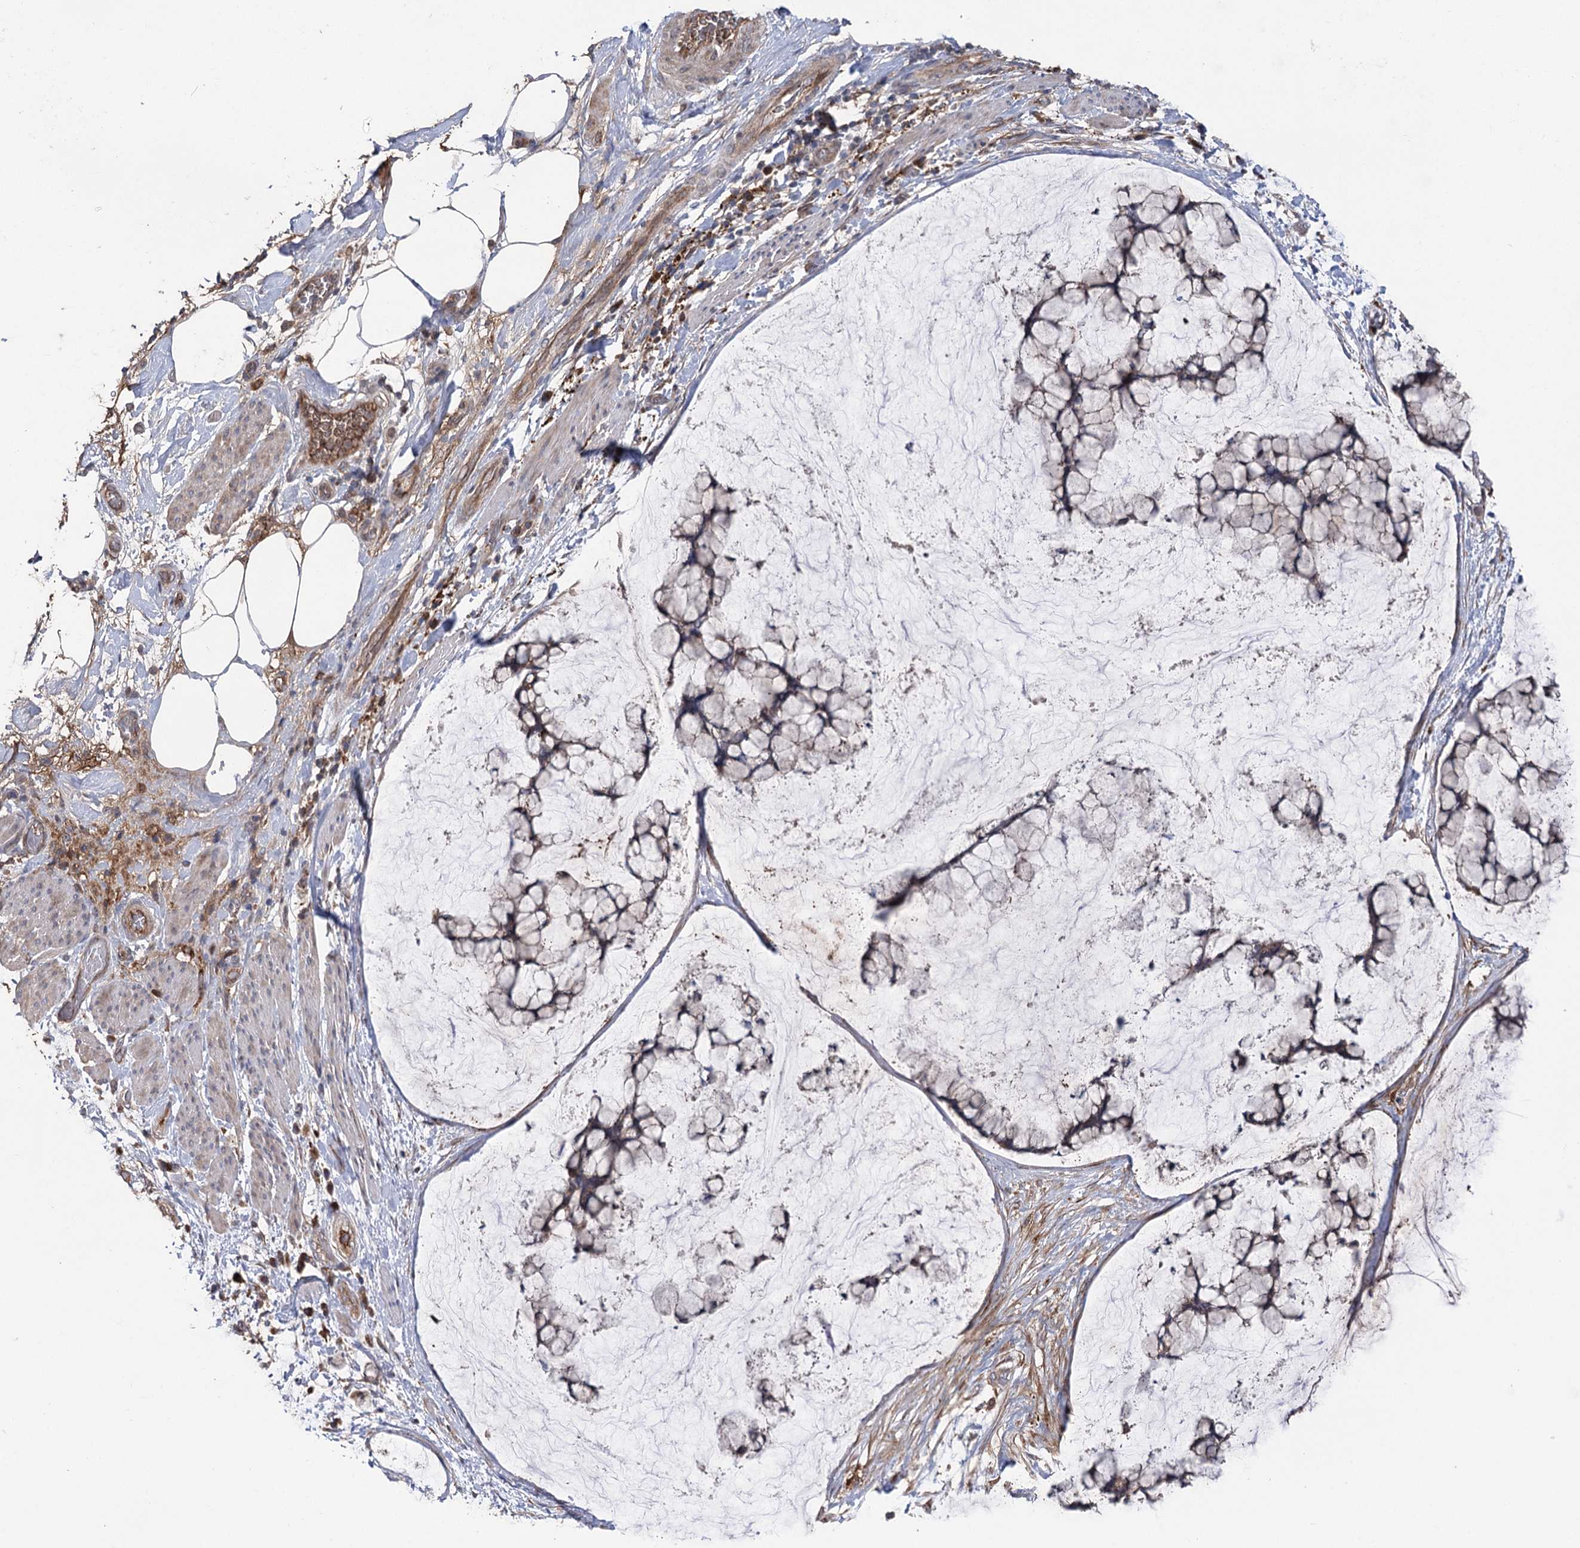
{"staining": {"intensity": "weak", "quantity": "<25%", "location": "cytoplasmic/membranous"}, "tissue": "ovarian cancer", "cell_type": "Tumor cells", "image_type": "cancer", "snomed": [{"axis": "morphology", "description": "Cystadenocarcinoma, mucinous, NOS"}, {"axis": "topography", "description": "Ovary"}], "caption": "This is an immunohistochemistry (IHC) micrograph of human ovarian cancer (mucinous cystadenocarcinoma). There is no positivity in tumor cells.", "gene": "OTUD1", "patient": {"sex": "female", "age": 42}}